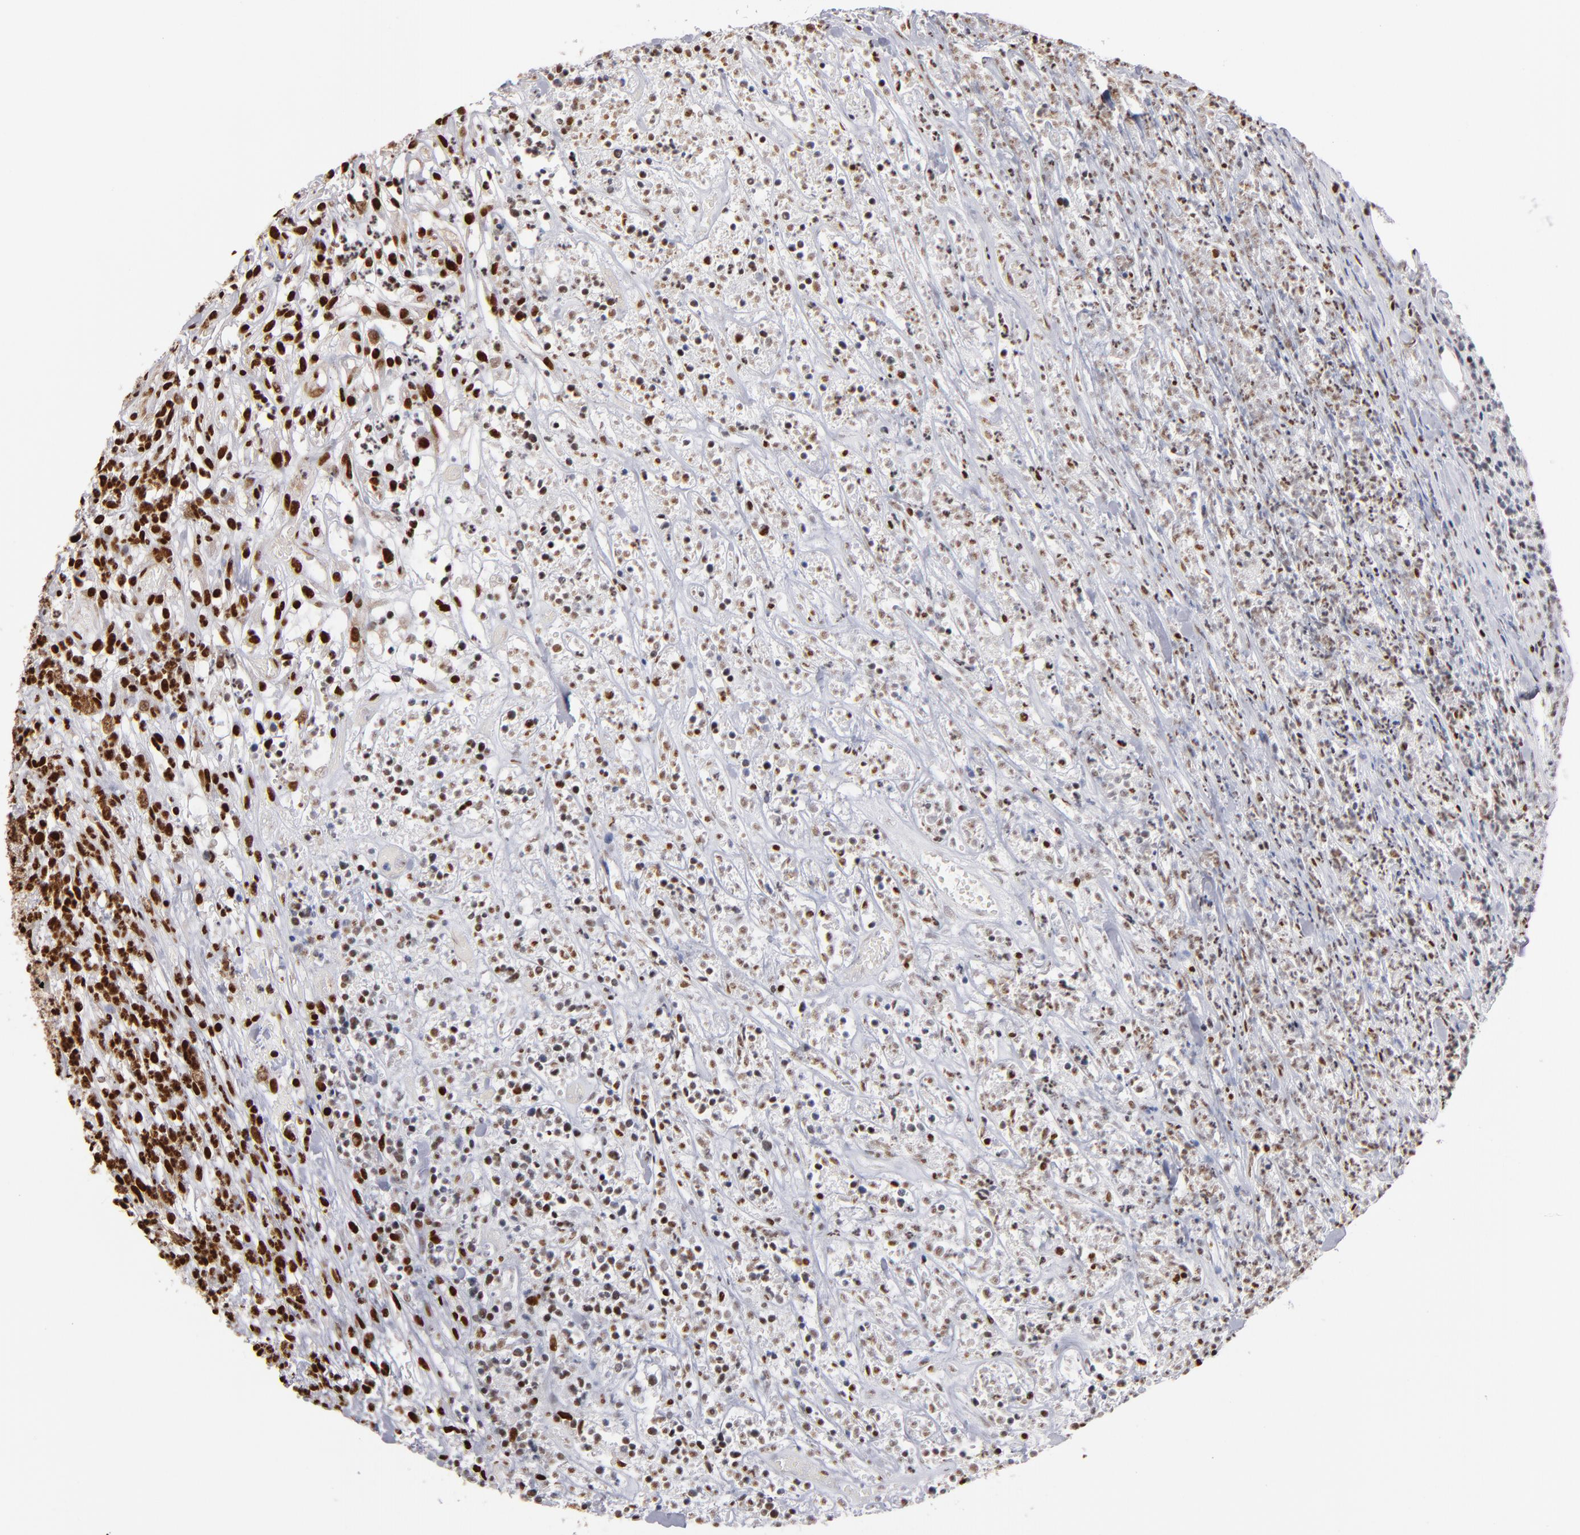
{"staining": {"intensity": "strong", "quantity": ">75%", "location": "nuclear"}, "tissue": "lymphoma", "cell_type": "Tumor cells", "image_type": "cancer", "snomed": [{"axis": "morphology", "description": "Malignant lymphoma, non-Hodgkin's type, High grade"}, {"axis": "topography", "description": "Lymph node"}], "caption": "Lymphoma tissue shows strong nuclear expression in approximately >75% of tumor cells", "gene": "MRE11", "patient": {"sex": "female", "age": 73}}